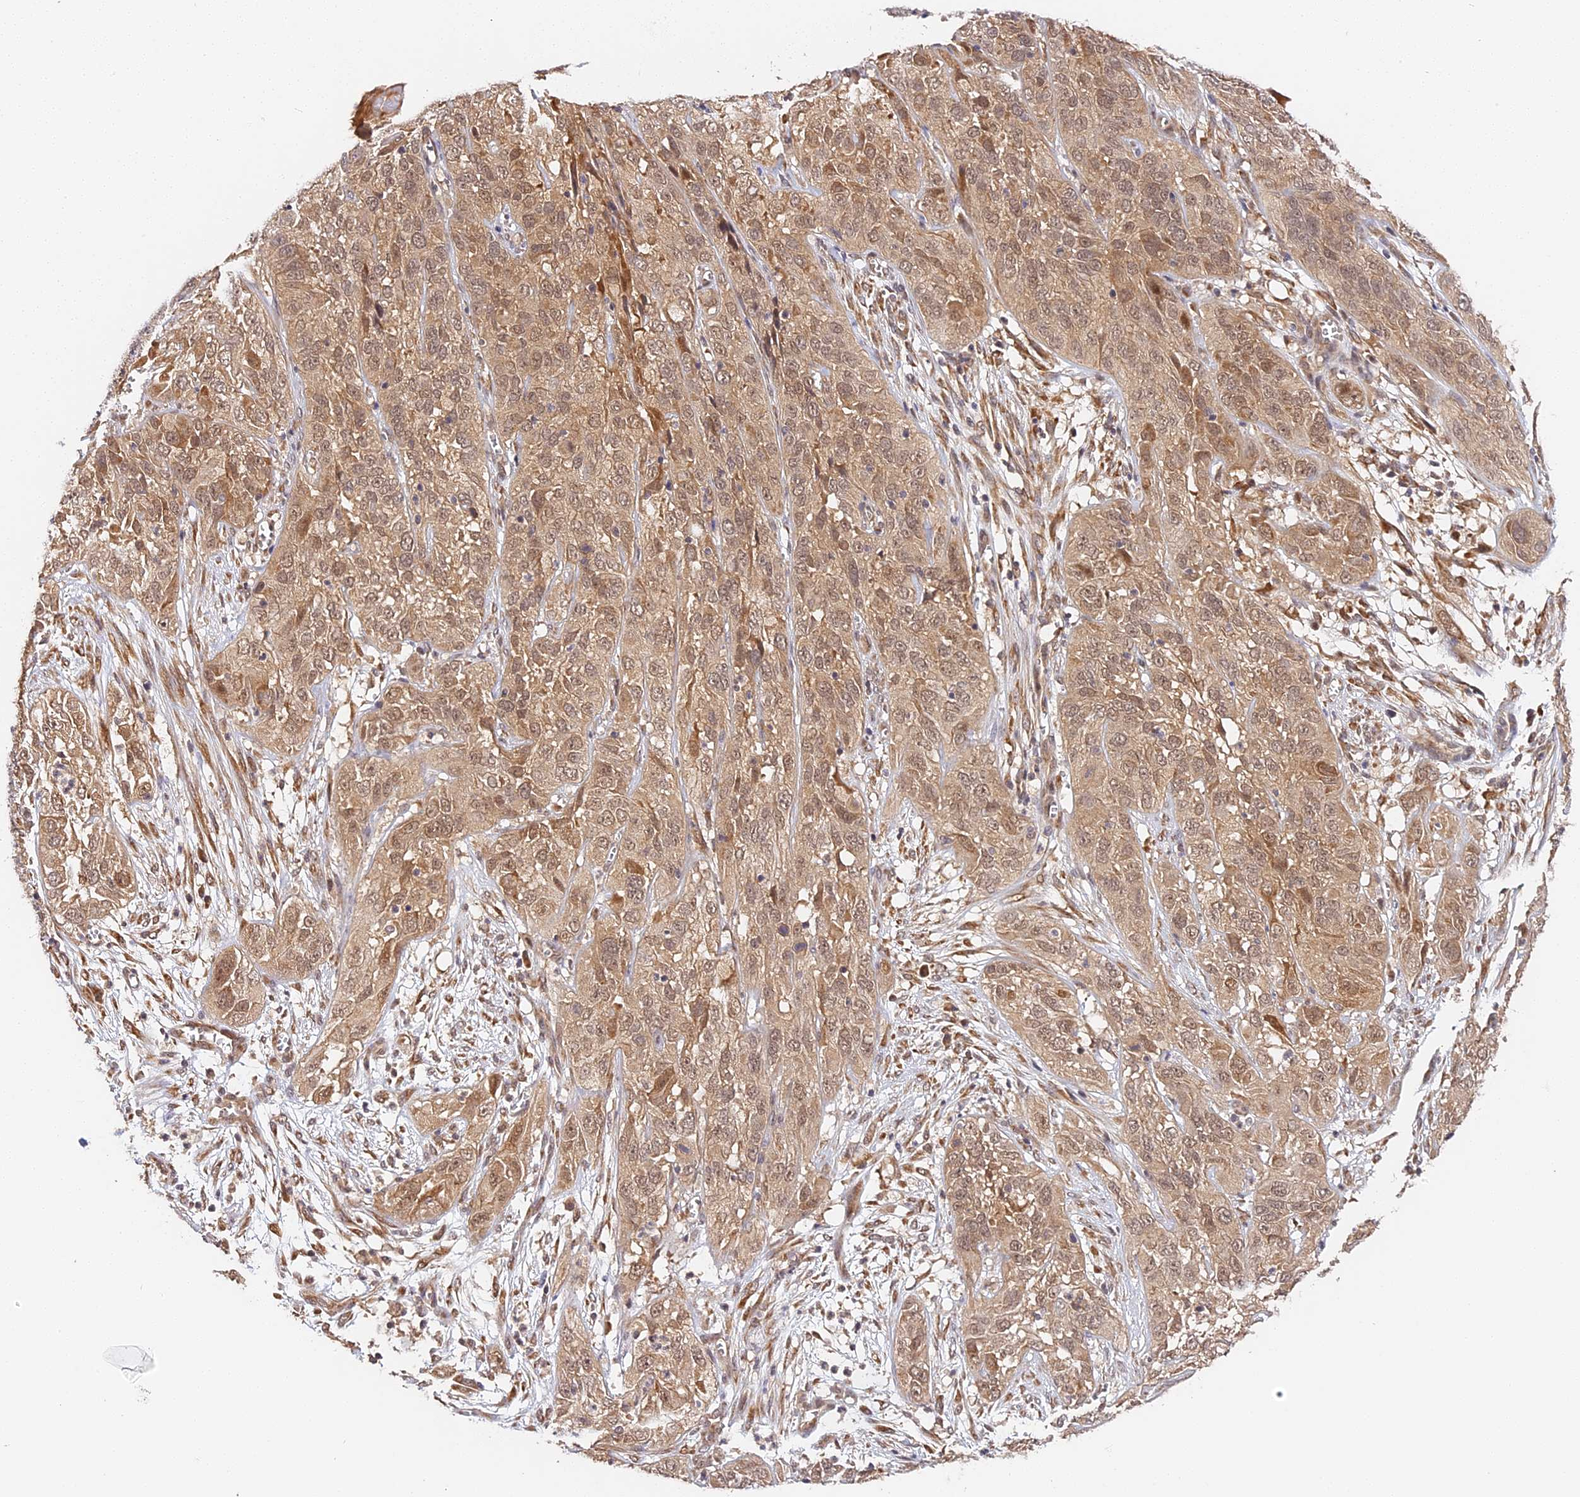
{"staining": {"intensity": "weak", "quantity": ">75%", "location": "cytoplasmic/membranous"}, "tissue": "cervical cancer", "cell_type": "Tumor cells", "image_type": "cancer", "snomed": [{"axis": "morphology", "description": "Squamous cell carcinoma, NOS"}, {"axis": "topography", "description": "Cervix"}], "caption": "The histopathology image demonstrates immunohistochemical staining of cervical cancer. There is weak cytoplasmic/membranous staining is seen in approximately >75% of tumor cells.", "gene": "IMPACT", "patient": {"sex": "female", "age": 32}}